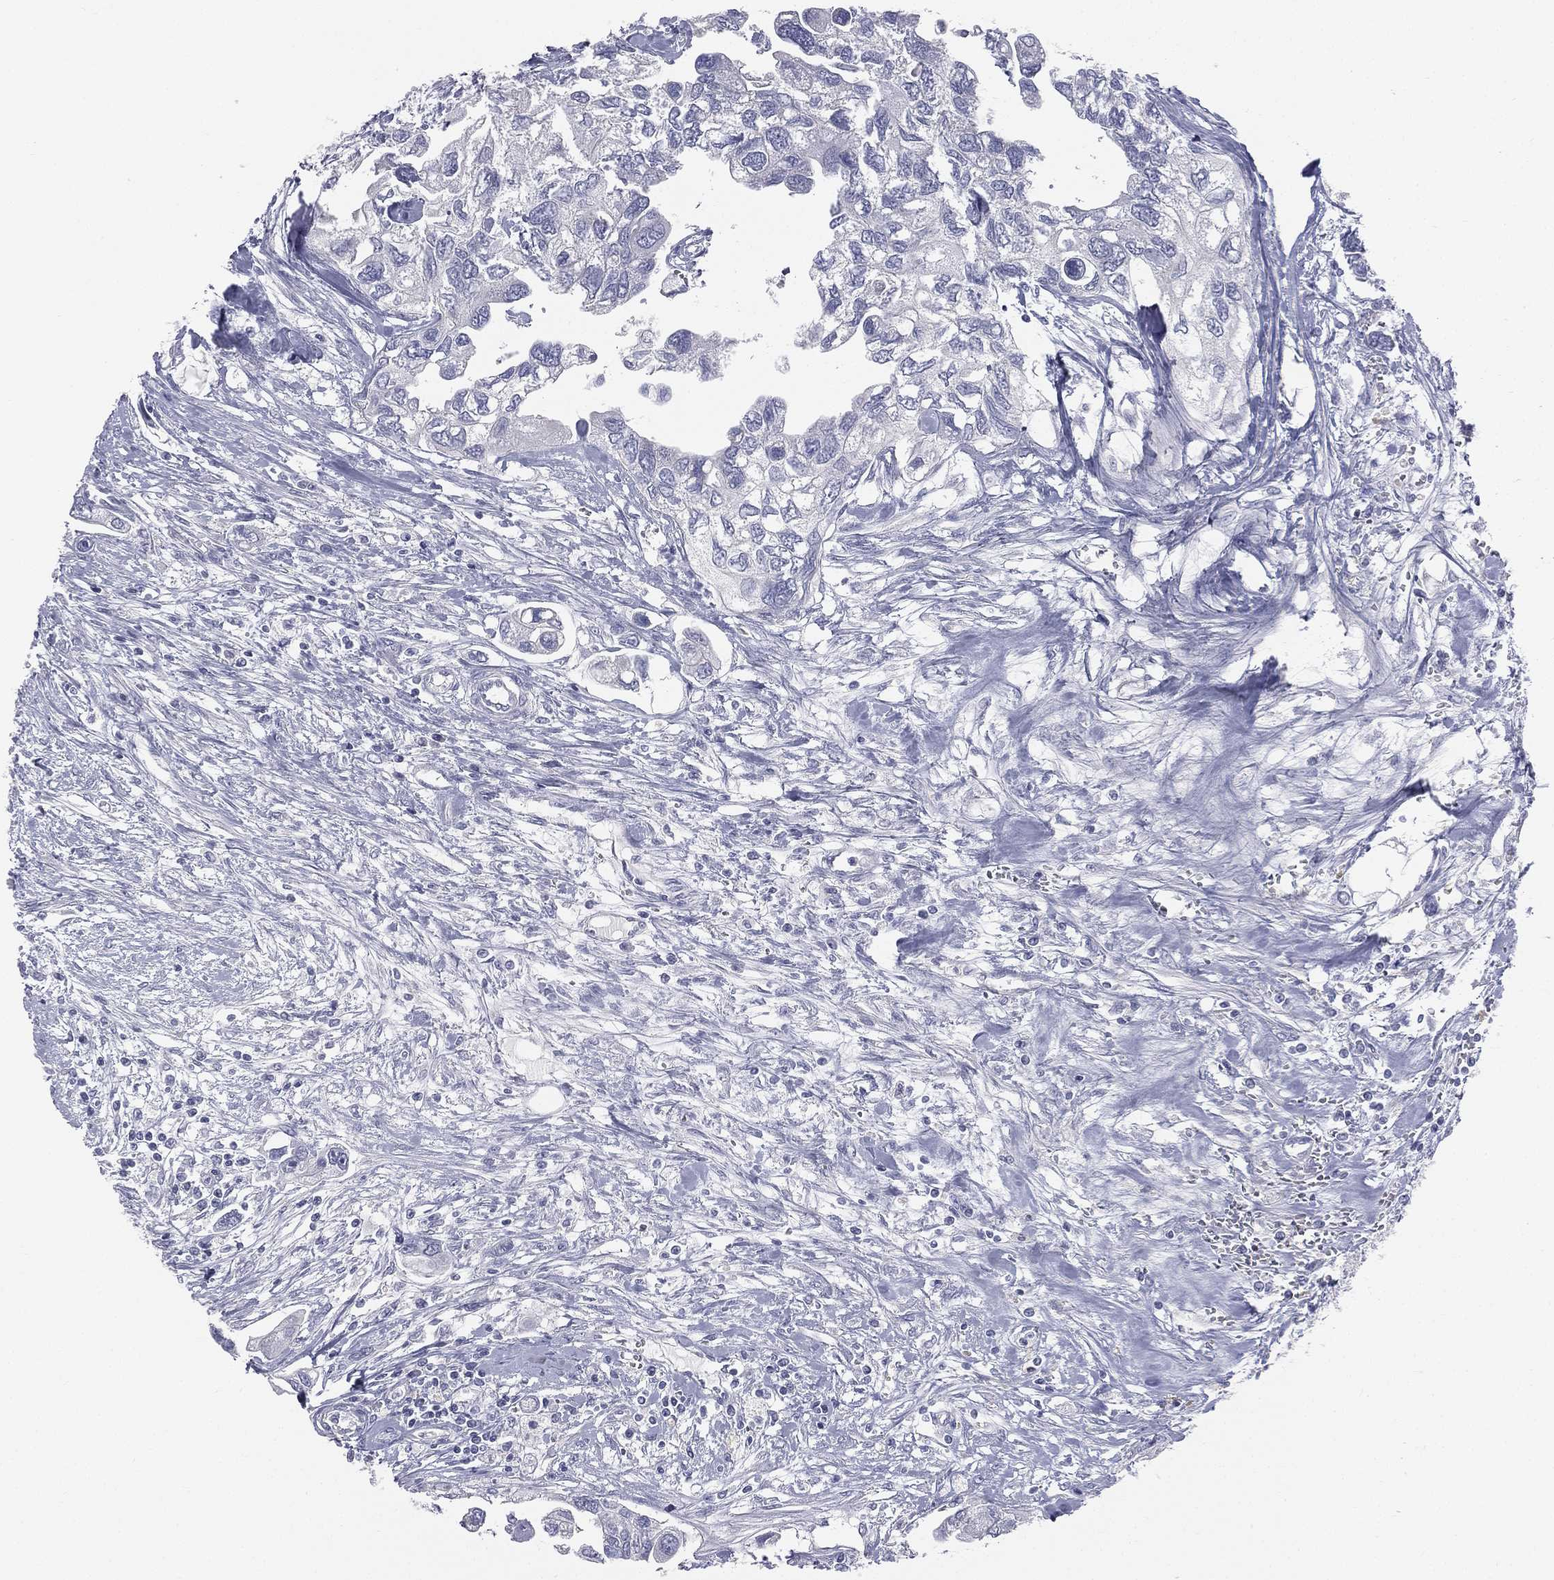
{"staining": {"intensity": "negative", "quantity": "none", "location": "none"}, "tissue": "urothelial cancer", "cell_type": "Tumor cells", "image_type": "cancer", "snomed": [{"axis": "morphology", "description": "Urothelial carcinoma, High grade"}, {"axis": "topography", "description": "Urinary bladder"}], "caption": "This is an immunohistochemistry histopathology image of human urothelial carcinoma (high-grade). There is no positivity in tumor cells.", "gene": "STK31", "patient": {"sex": "male", "age": 59}}